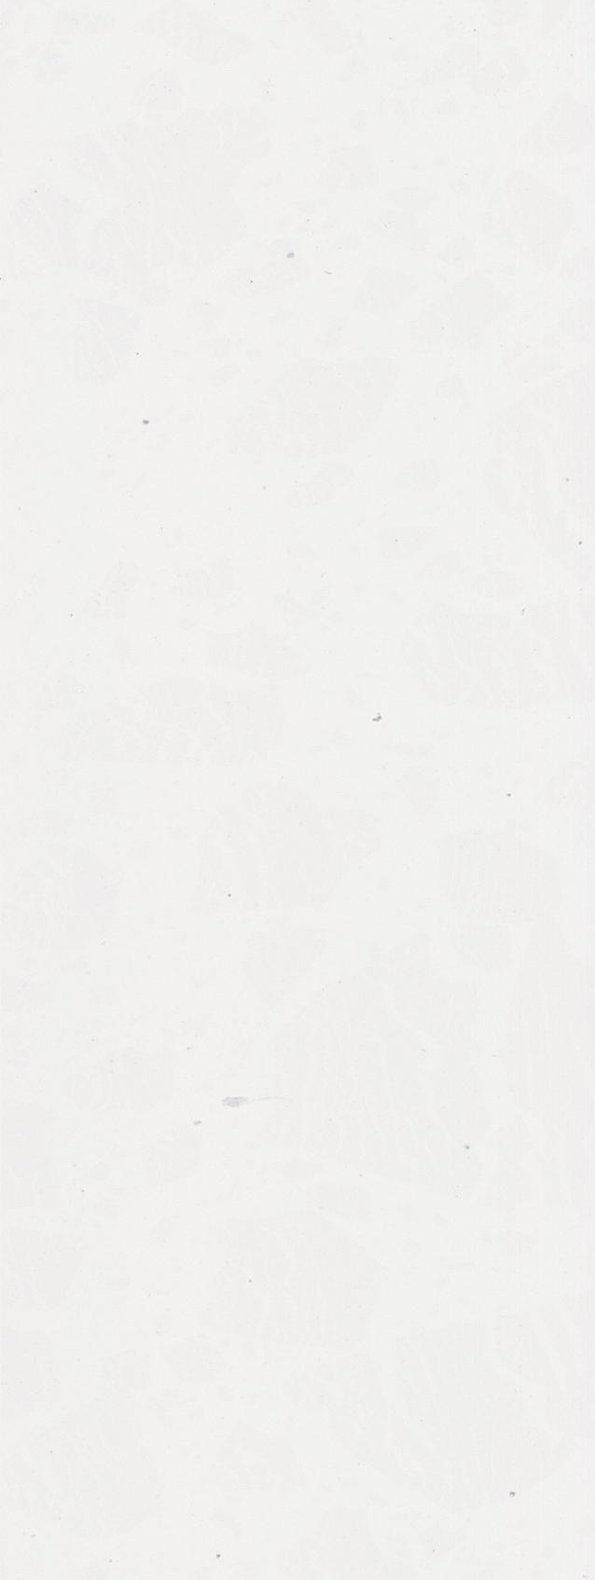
{"staining": {"intensity": "weak", "quantity": ">75%", "location": "cytoplasmic/membranous"}, "tissue": "adipose tissue", "cell_type": "Adipocytes", "image_type": "normal", "snomed": [{"axis": "morphology", "description": "Normal tissue, NOS"}, {"axis": "morphology", "description": "Duct carcinoma"}, {"axis": "topography", "description": "Breast"}, {"axis": "topography", "description": "Adipose tissue"}], "caption": "This image displays benign adipose tissue stained with immunohistochemistry (IHC) to label a protein in brown. The cytoplasmic/membranous of adipocytes show weak positivity for the protein. Nuclei are counter-stained blue.", "gene": "CKB", "patient": {"sex": "female", "age": 37}}